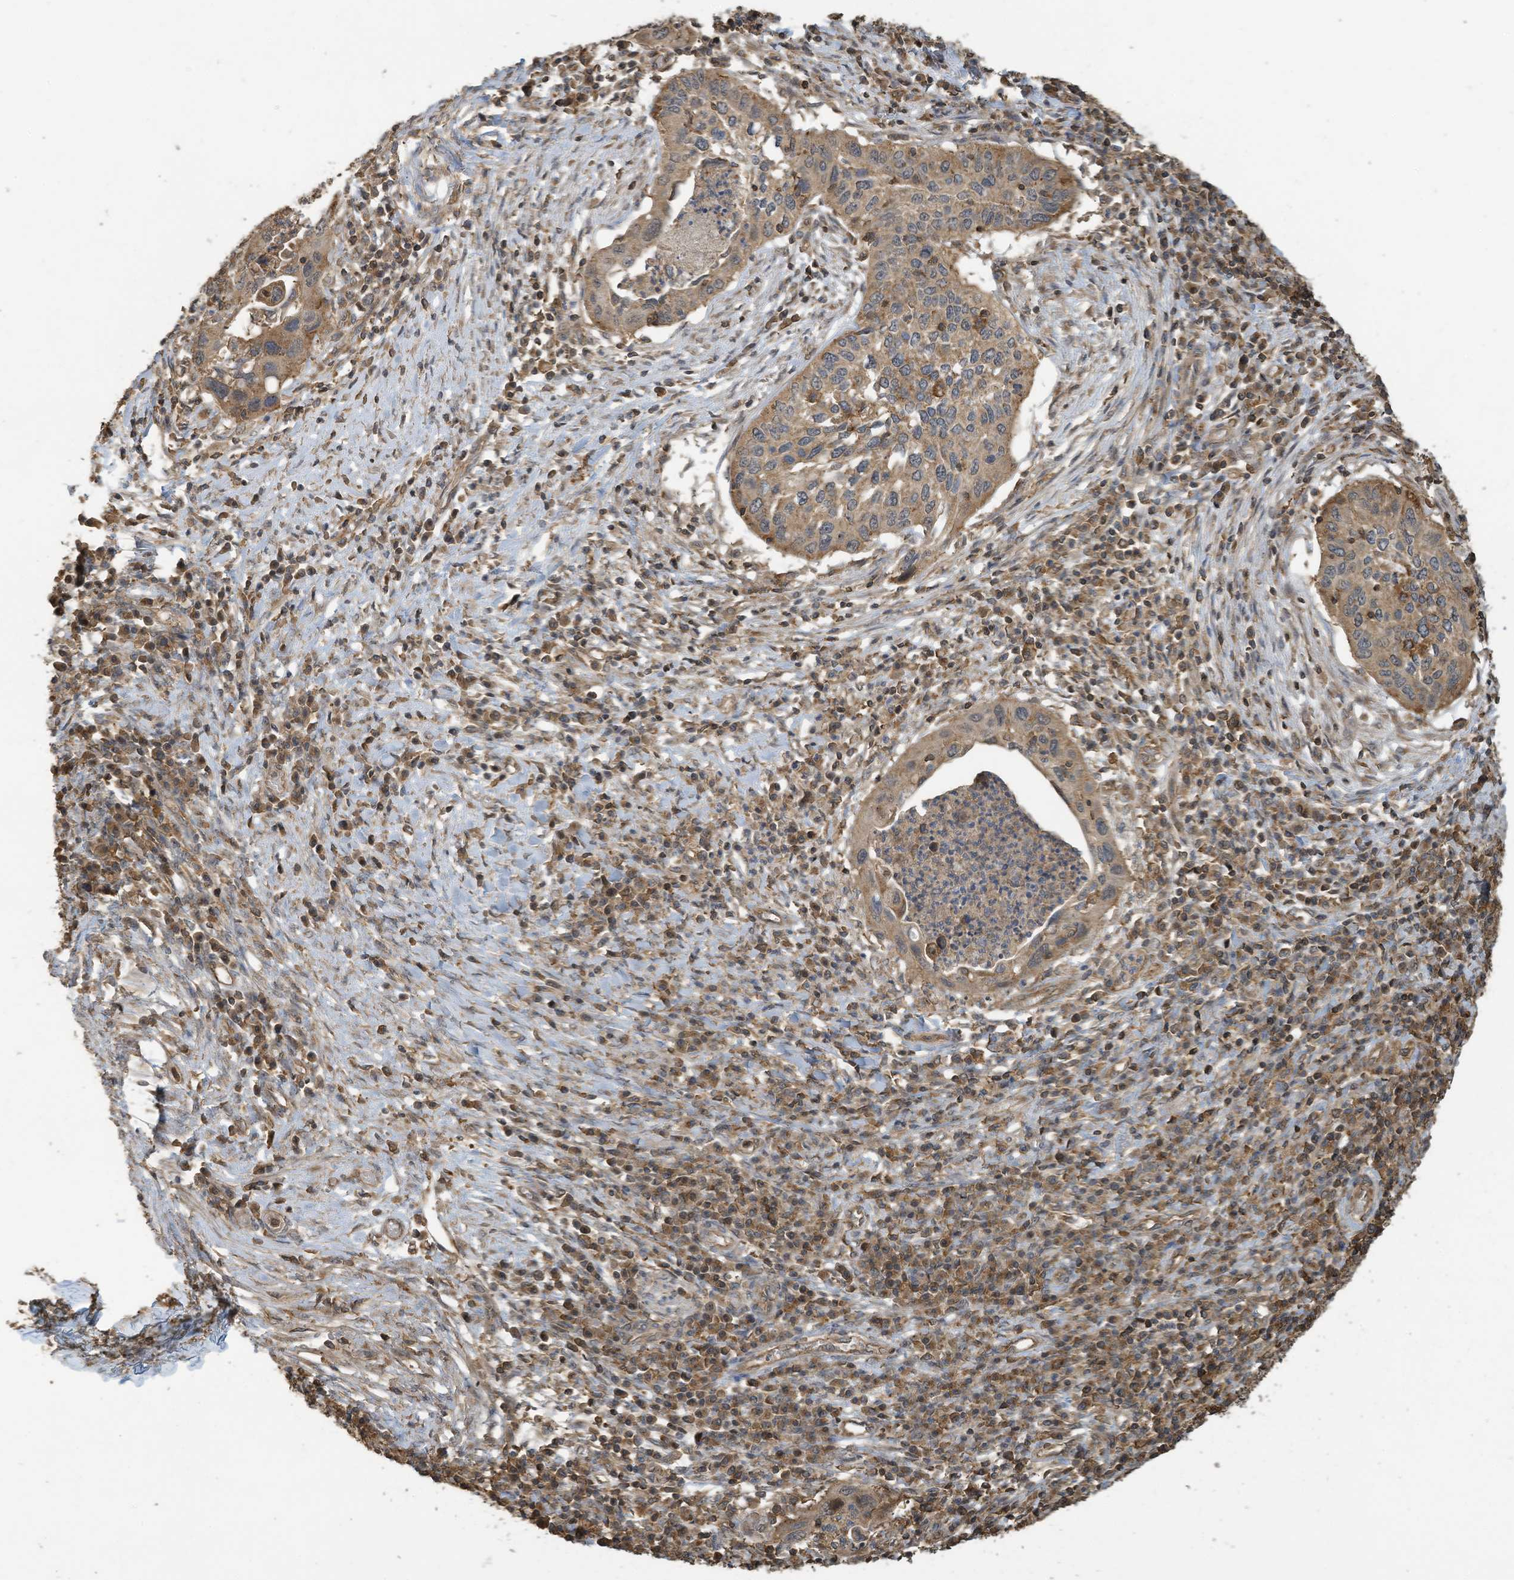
{"staining": {"intensity": "moderate", "quantity": ">75%", "location": "cytoplasmic/membranous"}, "tissue": "cervical cancer", "cell_type": "Tumor cells", "image_type": "cancer", "snomed": [{"axis": "morphology", "description": "Squamous cell carcinoma, NOS"}, {"axis": "topography", "description": "Cervix"}], "caption": "Cervical cancer tissue displays moderate cytoplasmic/membranous positivity in approximately >75% of tumor cells, visualized by immunohistochemistry.", "gene": "COX10", "patient": {"sex": "female", "age": 38}}